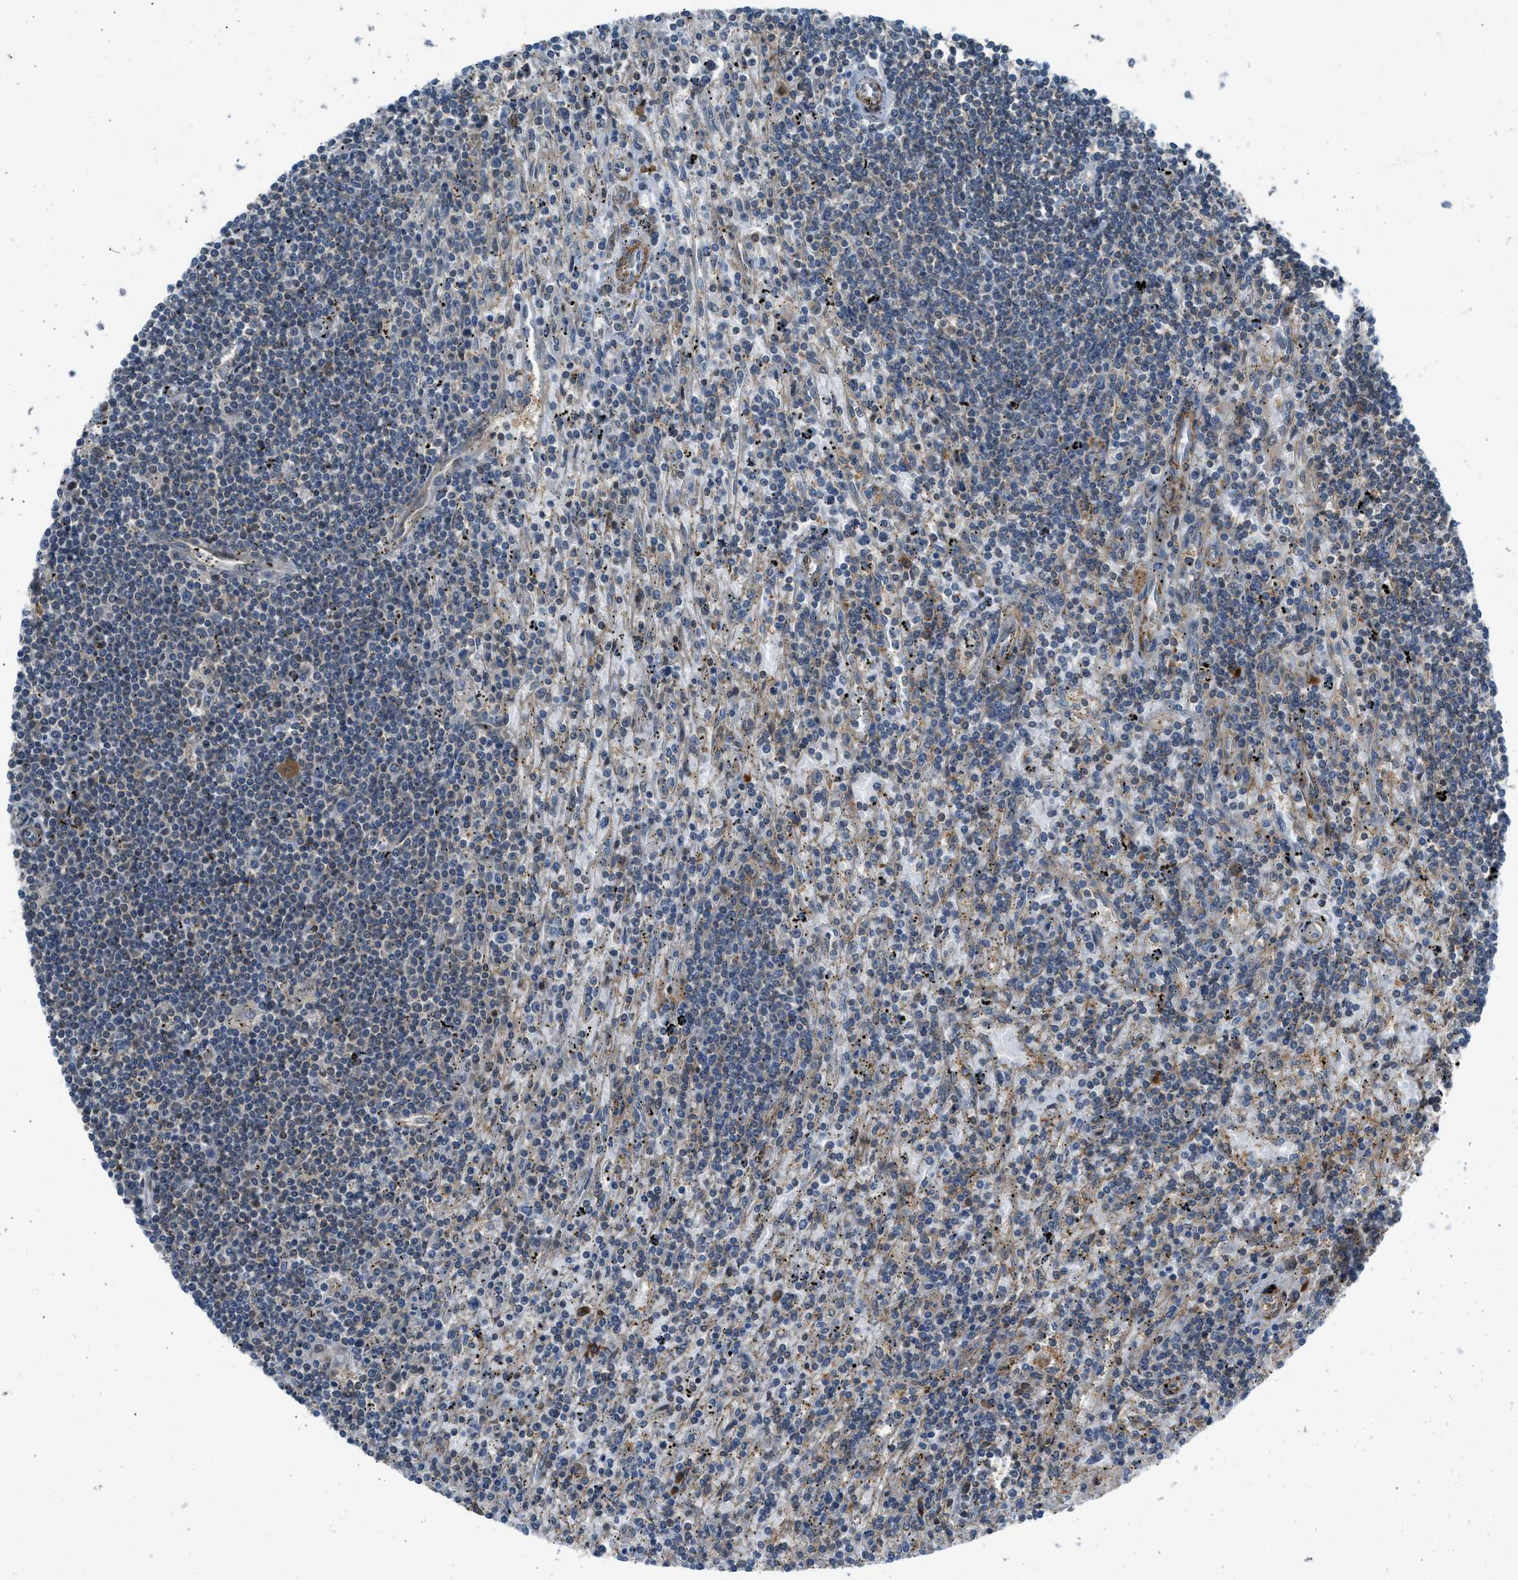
{"staining": {"intensity": "weak", "quantity": "25%-75%", "location": "cytoplasmic/membranous"}, "tissue": "lymphoma", "cell_type": "Tumor cells", "image_type": "cancer", "snomed": [{"axis": "morphology", "description": "Malignant lymphoma, non-Hodgkin's type, Low grade"}, {"axis": "topography", "description": "Spleen"}], "caption": "Immunohistochemistry (IHC) photomicrograph of lymphoma stained for a protein (brown), which exhibits low levels of weak cytoplasmic/membranous expression in about 25%-75% of tumor cells.", "gene": "SESN2", "patient": {"sex": "male", "age": 76}}